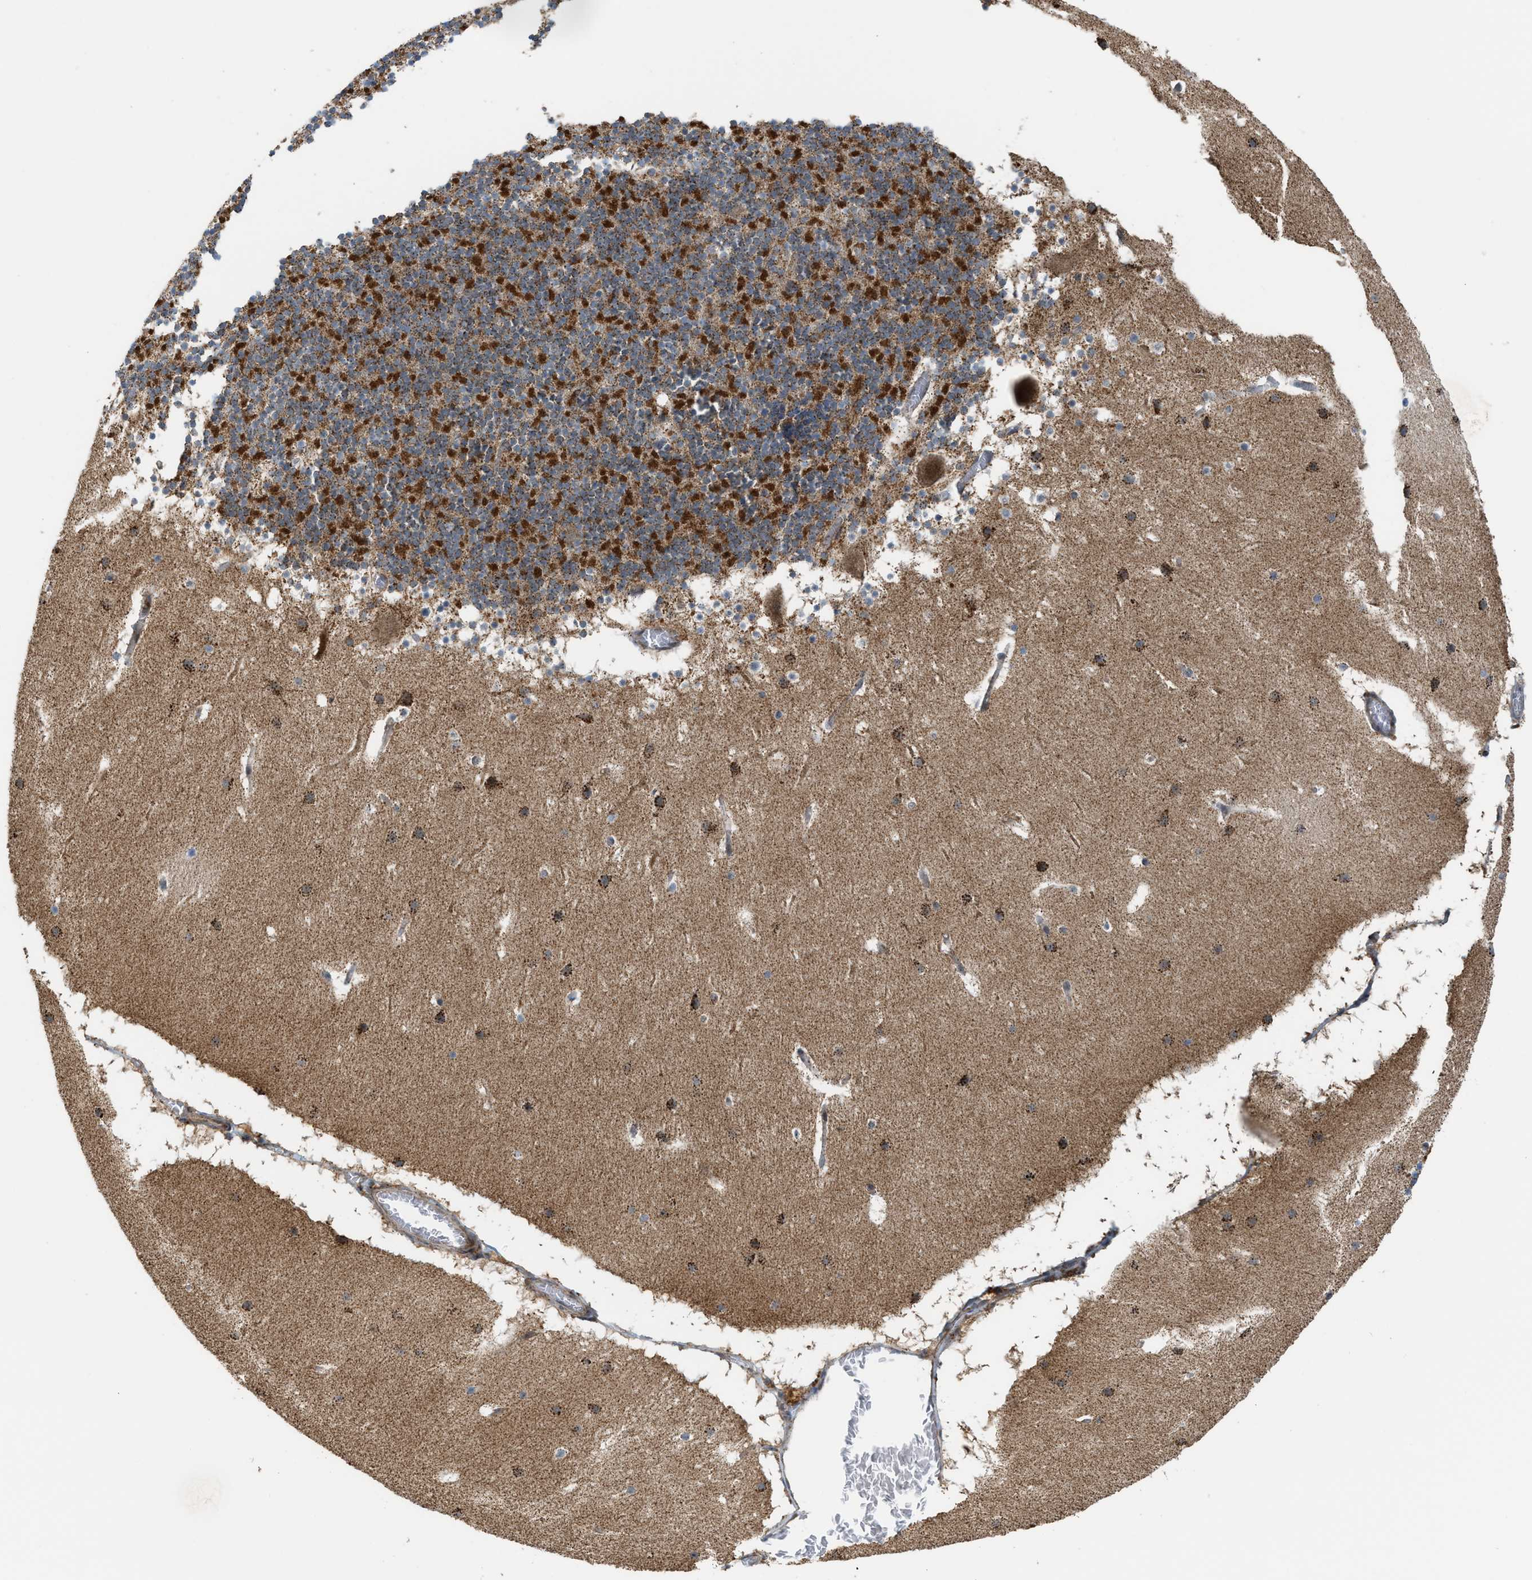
{"staining": {"intensity": "strong", "quantity": "25%-75%", "location": "cytoplasmic/membranous"}, "tissue": "cerebellum", "cell_type": "Cells in granular layer", "image_type": "normal", "snomed": [{"axis": "morphology", "description": "Normal tissue, NOS"}, {"axis": "topography", "description": "Cerebellum"}], "caption": "A micrograph of human cerebellum stained for a protein demonstrates strong cytoplasmic/membranous brown staining in cells in granular layer.", "gene": "PDCL", "patient": {"sex": "male", "age": 45}}